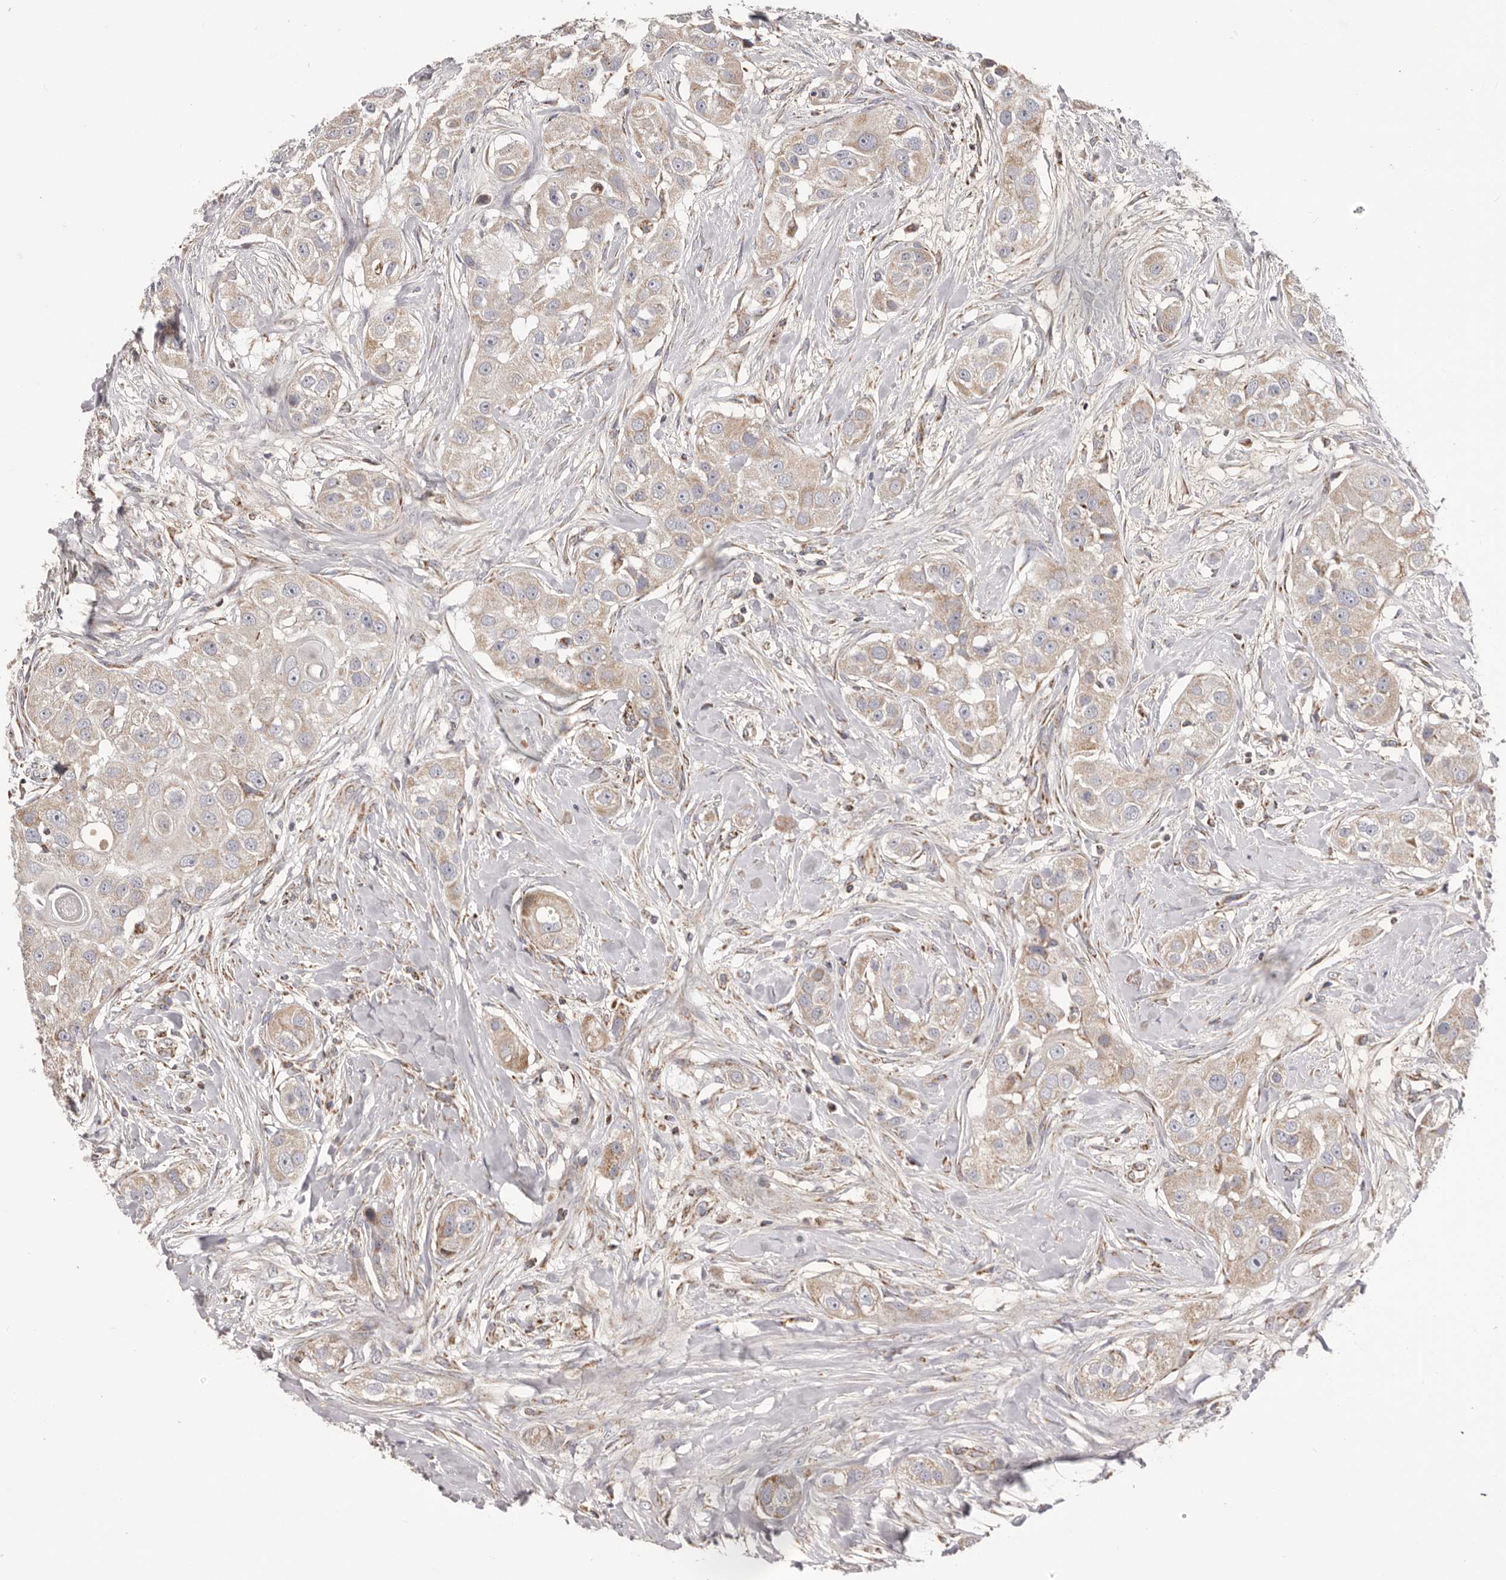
{"staining": {"intensity": "weak", "quantity": ">75%", "location": "cytoplasmic/membranous"}, "tissue": "head and neck cancer", "cell_type": "Tumor cells", "image_type": "cancer", "snomed": [{"axis": "morphology", "description": "Normal tissue, NOS"}, {"axis": "morphology", "description": "Squamous cell carcinoma, NOS"}, {"axis": "topography", "description": "Skeletal muscle"}, {"axis": "topography", "description": "Head-Neck"}], "caption": "Immunohistochemical staining of human head and neck squamous cell carcinoma displays low levels of weak cytoplasmic/membranous positivity in approximately >75% of tumor cells. The protein is shown in brown color, while the nuclei are stained blue.", "gene": "CHRM2", "patient": {"sex": "male", "age": 51}}